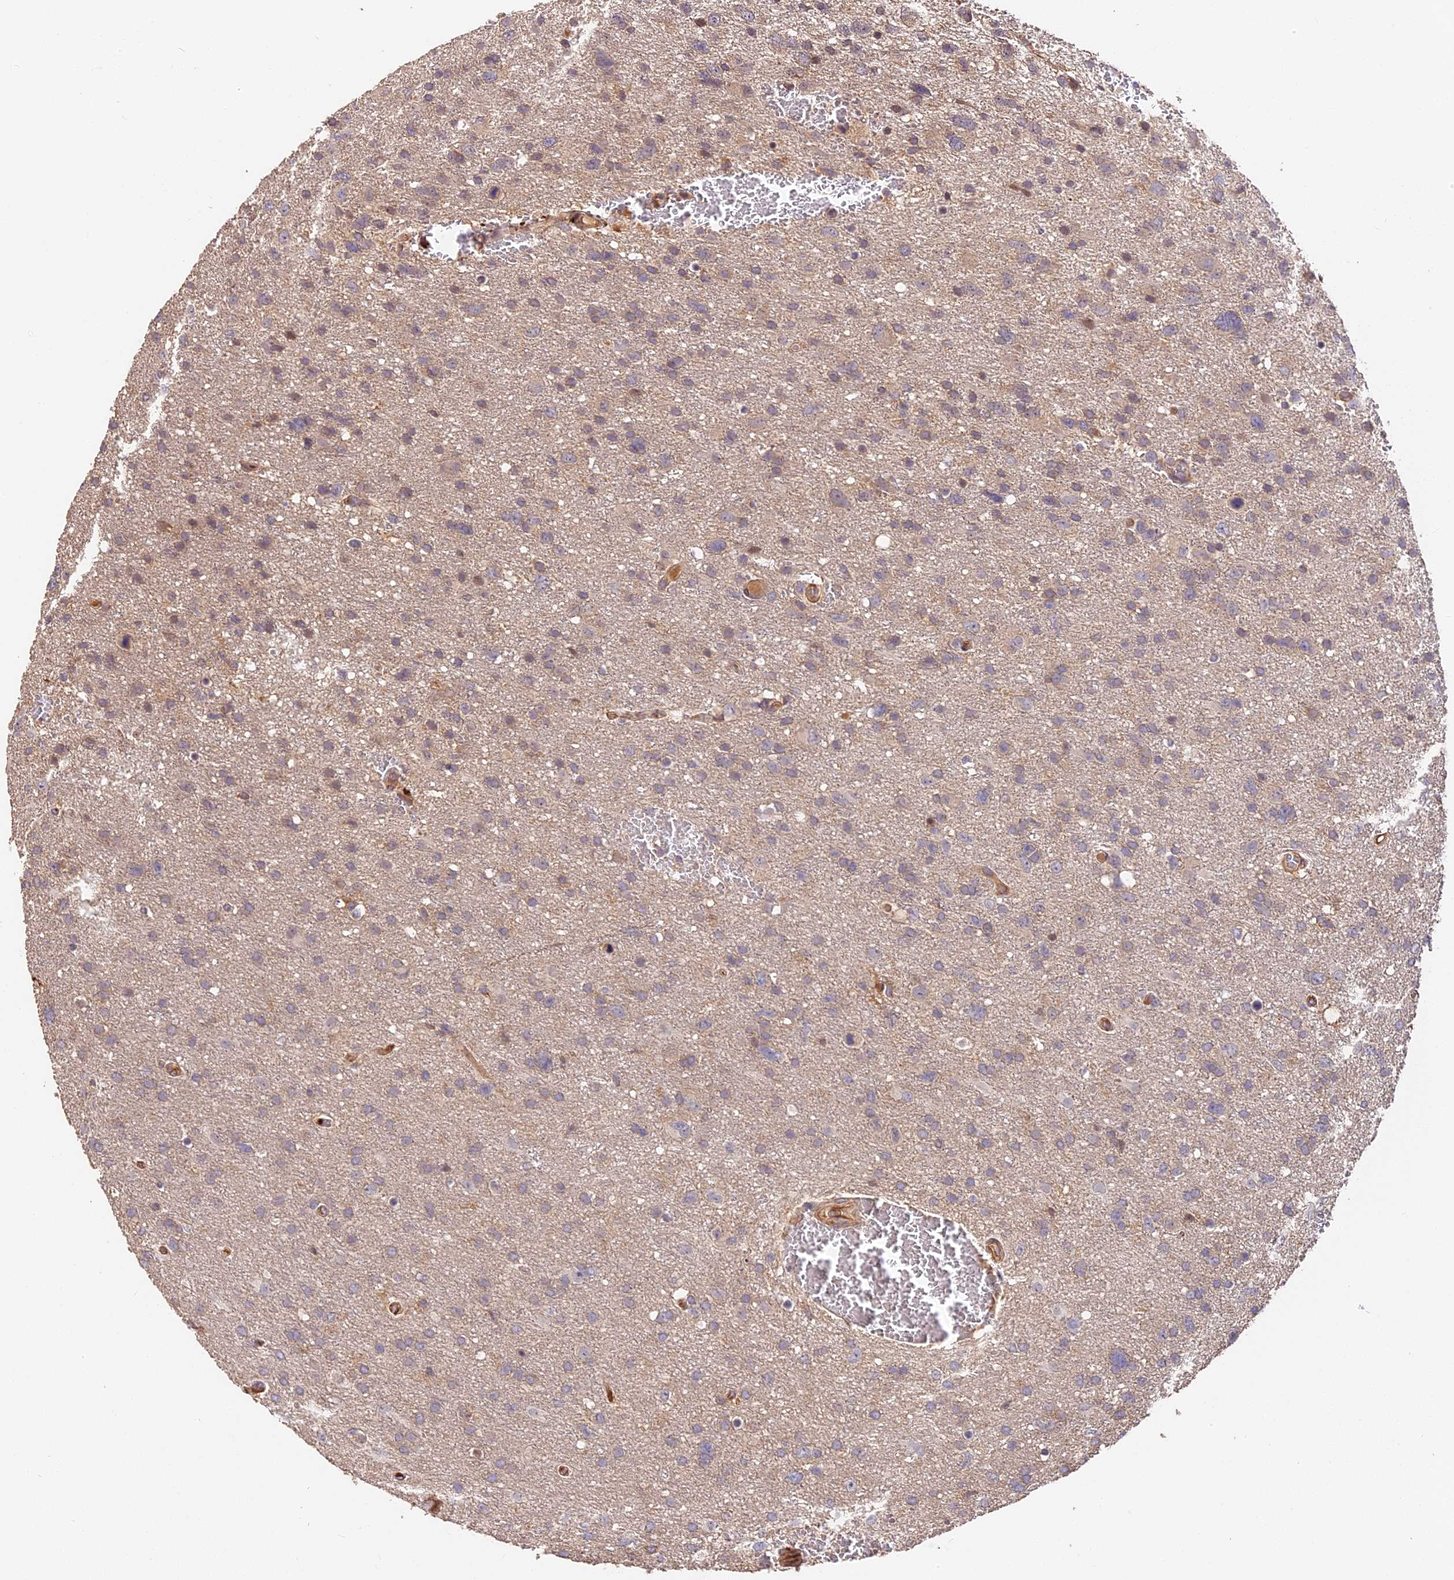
{"staining": {"intensity": "weak", "quantity": "<25%", "location": "cytoplasmic/membranous"}, "tissue": "glioma", "cell_type": "Tumor cells", "image_type": "cancer", "snomed": [{"axis": "morphology", "description": "Glioma, malignant, High grade"}, {"axis": "topography", "description": "Brain"}], "caption": "The photomicrograph reveals no staining of tumor cells in glioma. Brightfield microscopy of immunohistochemistry (IHC) stained with DAB (brown) and hematoxylin (blue), captured at high magnification.", "gene": "ARHGAP17", "patient": {"sex": "male", "age": 61}}